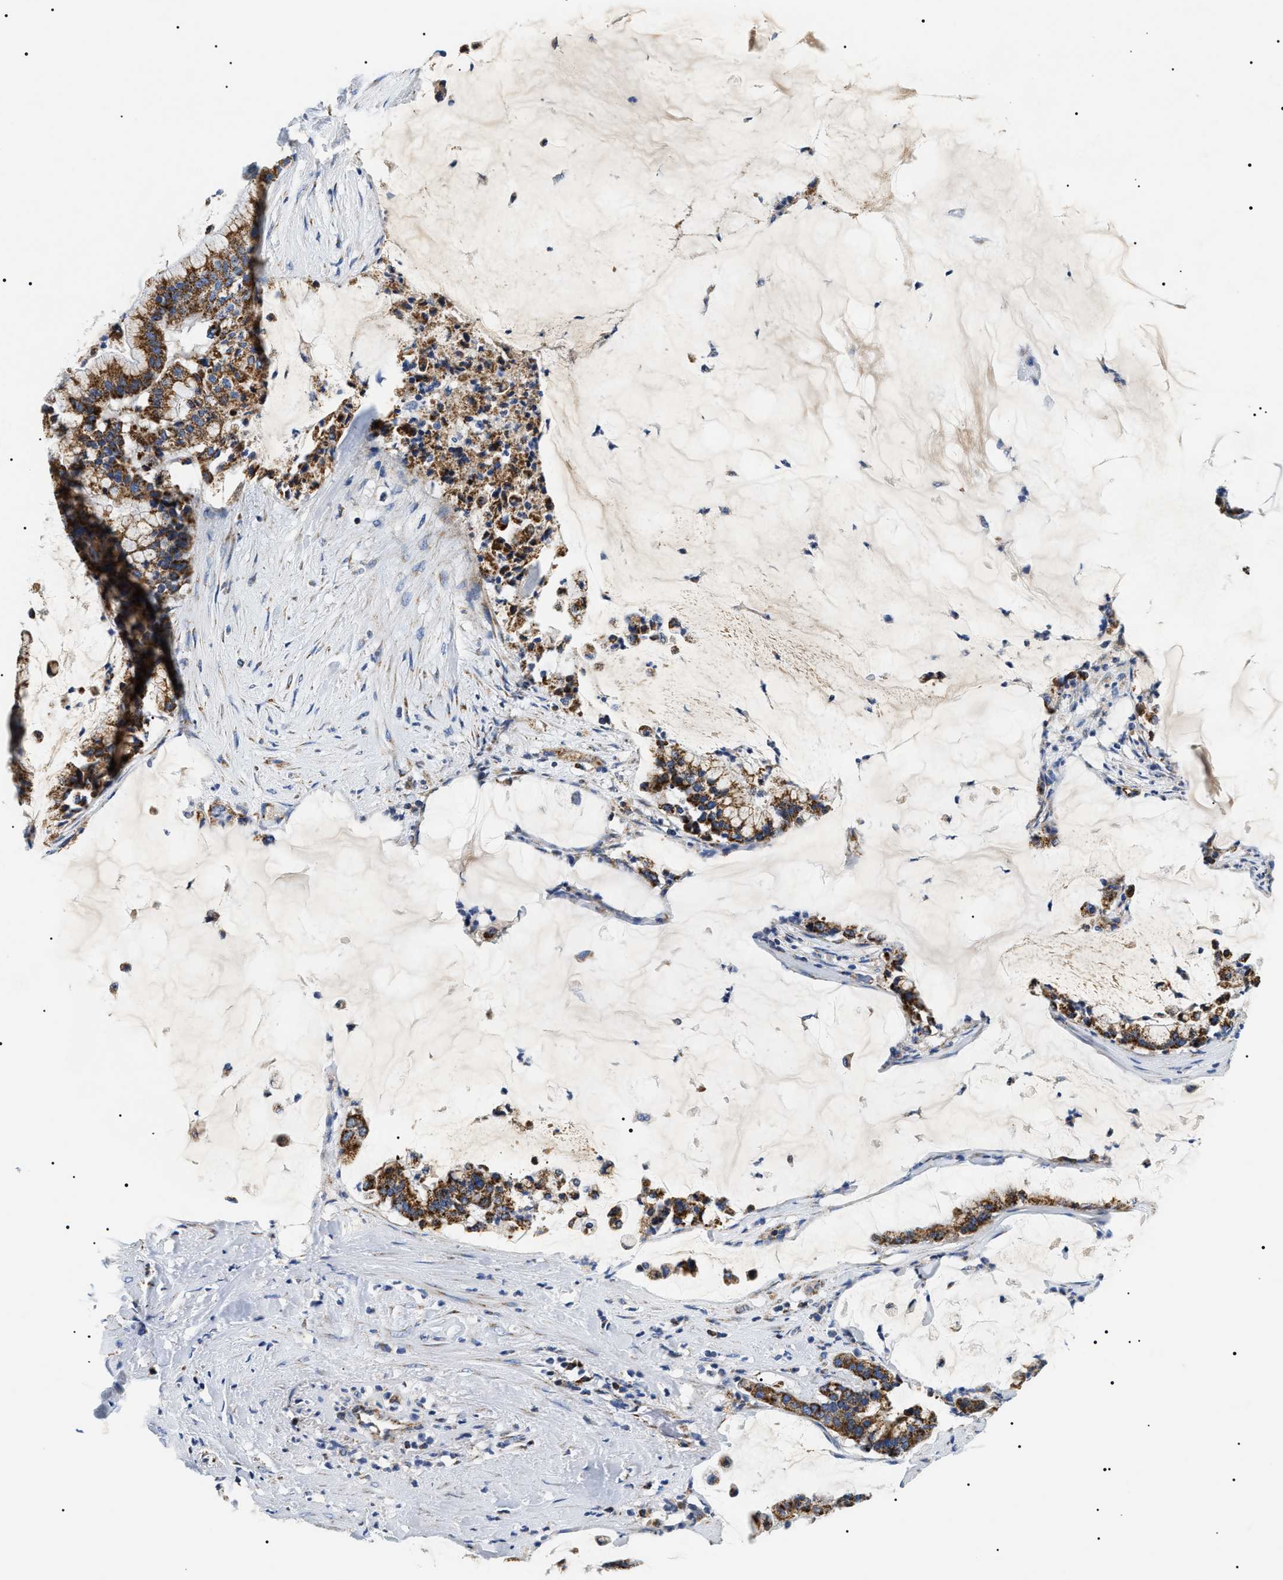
{"staining": {"intensity": "moderate", "quantity": ">75%", "location": "cytoplasmic/membranous"}, "tissue": "pancreatic cancer", "cell_type": "Tumor cells", "image_type": "cancer", "snomed": [{"axis": "morphology", "description": "Adenocarcinoma, NOS"}, {"axis": "topography", "description": "Pancreas"}], "caption": "A brown stain highlights moderate cytoplasmic/membranous positivity of a protein in pancreatic cancer (adenocarcinoma) tumor cells.", "gene": "OXSM", "patient": {"sex": "male", "age": 41}}